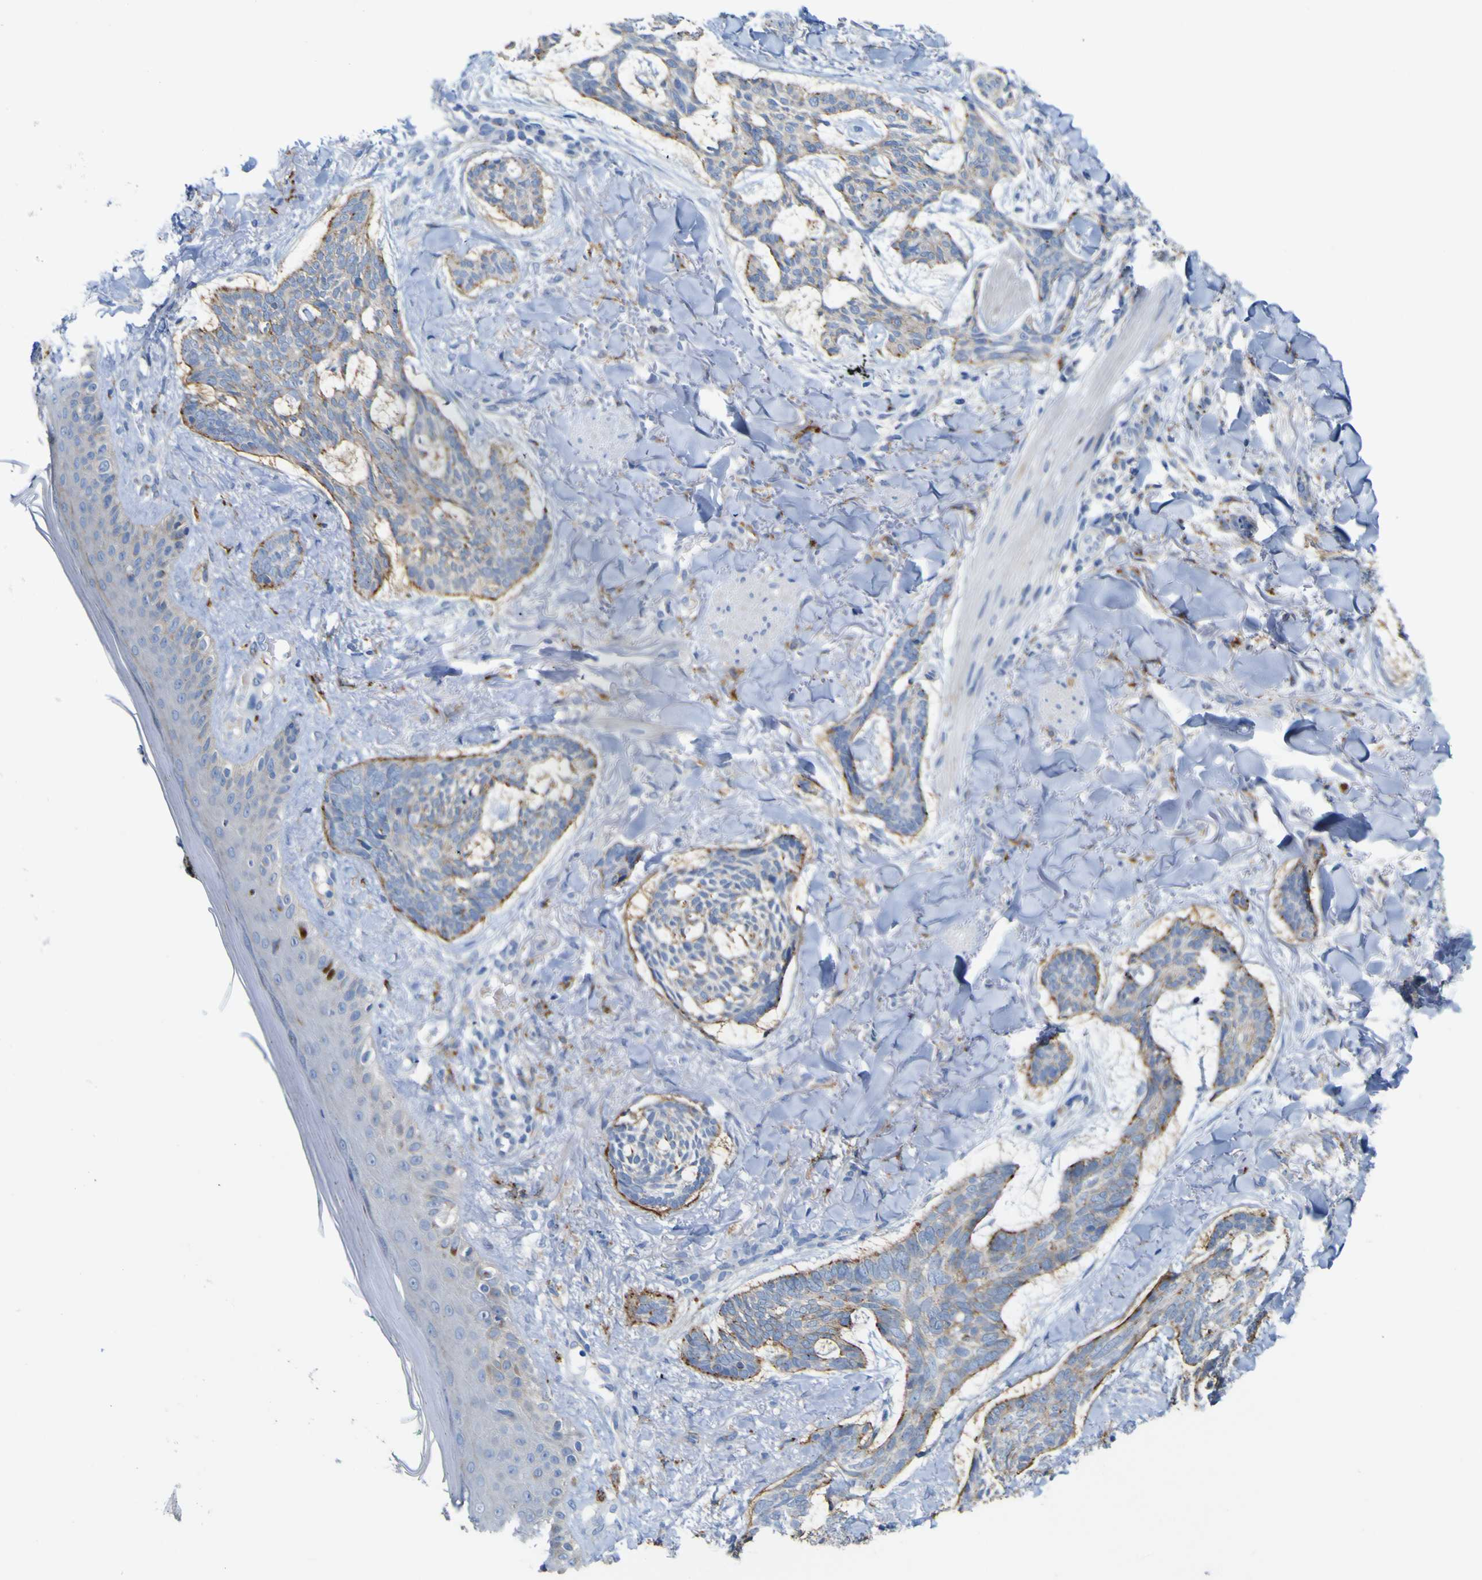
{"staining": {"intensity": "weak", "quantity": ">75%", "location": "cytoplasmic/membranous"}, "tissue": "skin cancer", "cell_type": "Tumor cells", "image_type": "cancer", "snomed": [{"axis": "morphology", "description": "Basal cell carcinoma"}, {"axis": "topography", "description": "Skin"}], "caption": "The immunohistochemical stain labels weak cytoplasmic/membranous expression in tumor cells of skin cancer (basal cell carcinoma) tissue.", "gene": "PTPRF", "patient": {"sex": "male", "age": 43}}